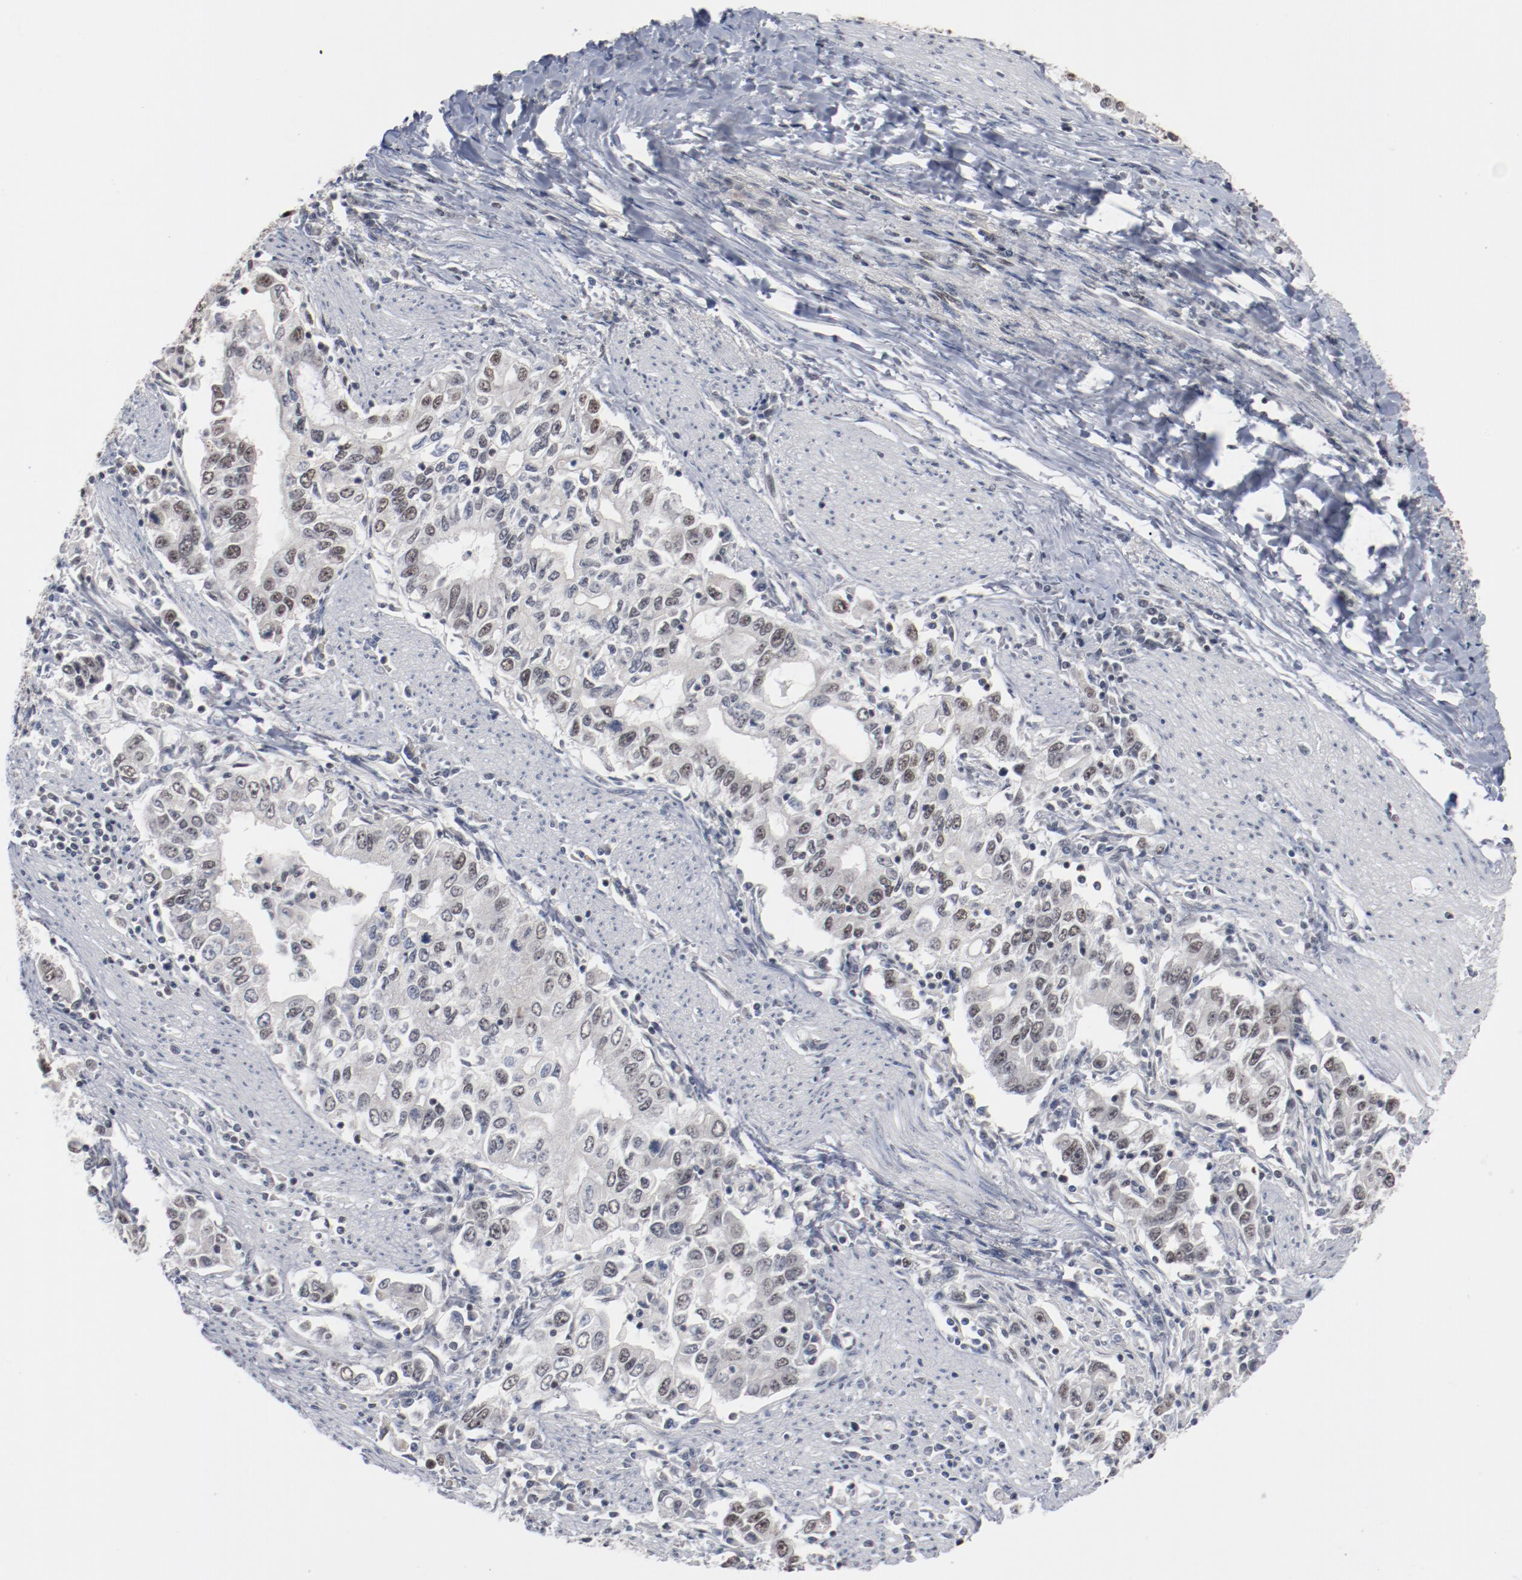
{"staining": {"intensity": "weak", "quantity": "25%-75%", "location": "nuclear"}, "tissue": "stomach cancer", "cell_type": "Tumor cells", "image_type": "cancer", "snomed": [{"axis": "morphology", "description": "Adenocarcinoma, NOS"}, {"axis": "topography", "description": "Stomach, lower"}], "caption": "Tumor cells show weak nuclear expression in approximately 25%-75% of cells in stomach cancer. (DAB IHC, brown staining for protein, blue staining for nuclei).", "gene": "BUB3", "patient": {"sex": "female", "age": 72}}